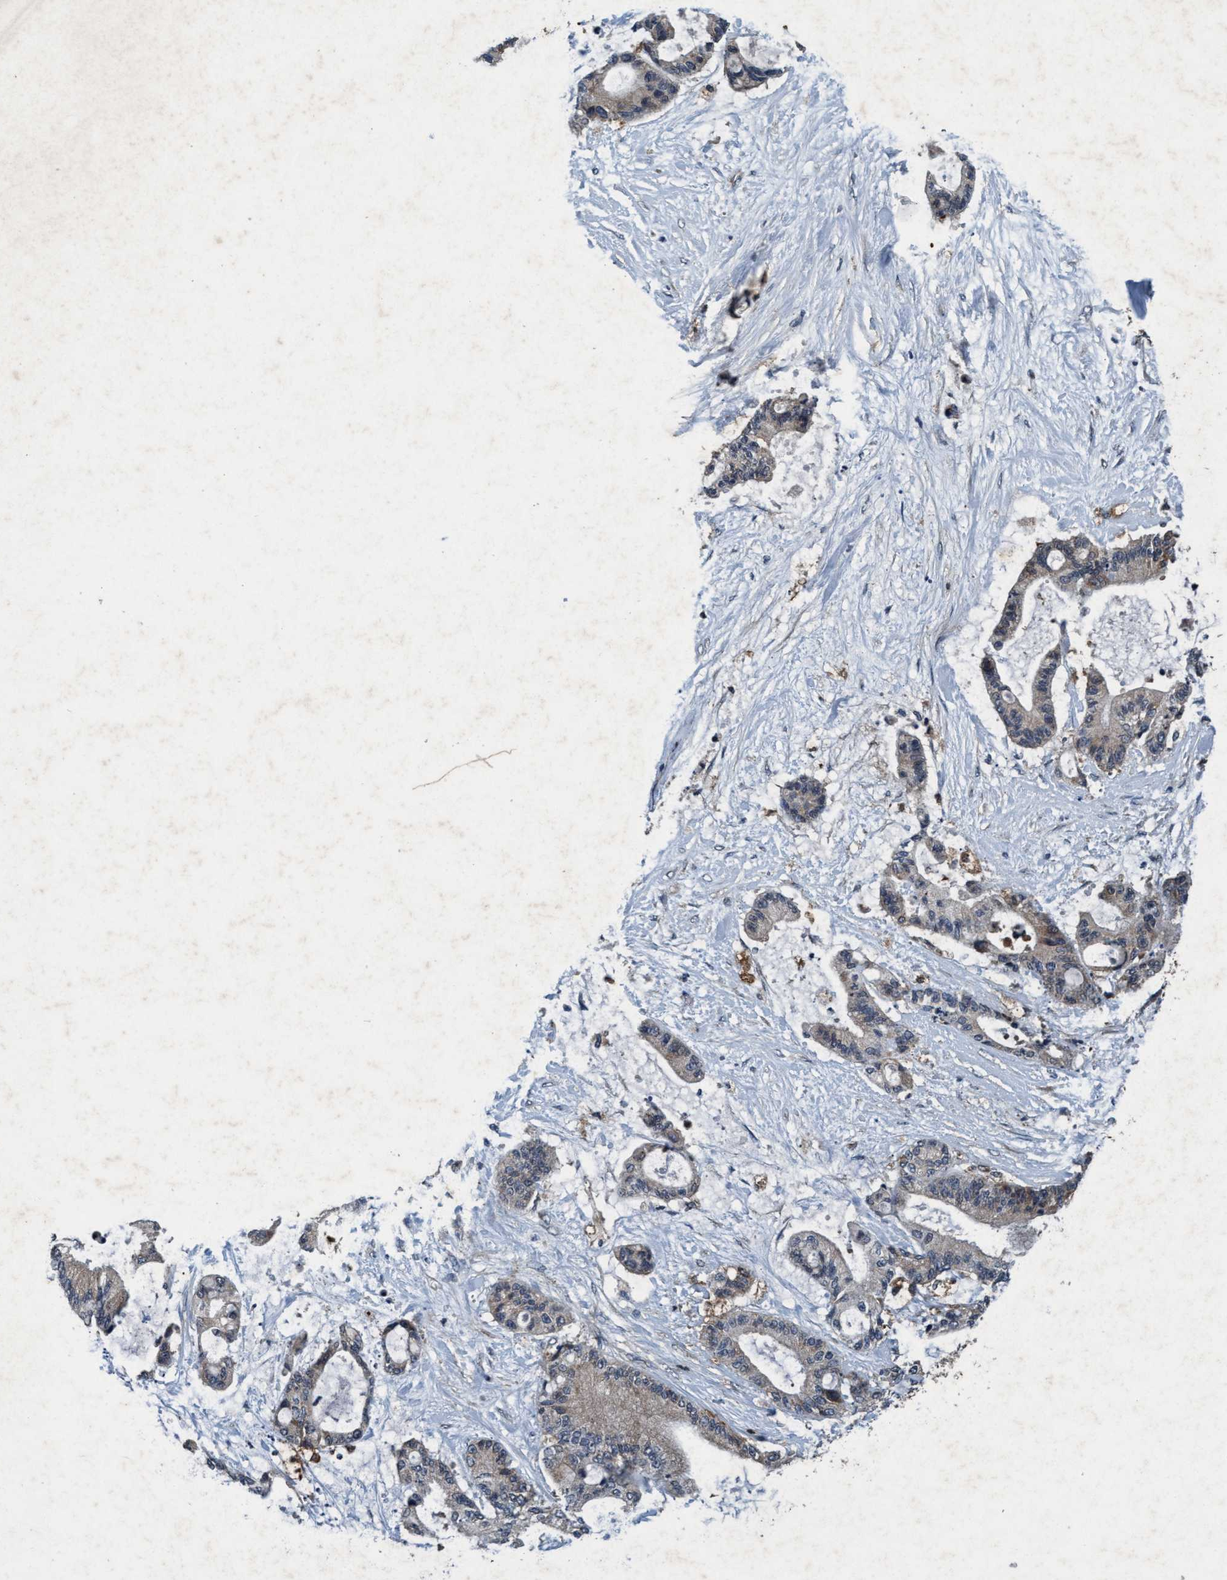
{"staining": {"intensity": "moderate", "quantity": "<25%", "location": "cytoplasmic/membranous"}, "tissue": "liver cancer", "cell_type": "Tumor cells", "image_type": "cancer", "snomed": [{"axis": "morphology", "description": "Cholangiocarcinoma"}, {"axis": "topography", "description": "Liver"}], "caption": "A low amount of moderate cytoplasmic/membranous expression is seen in about <25% of tumor cells in liver cancer tissue.", "gene": "AKT1S1", "patient": {"sex": "female", "age": 73}}